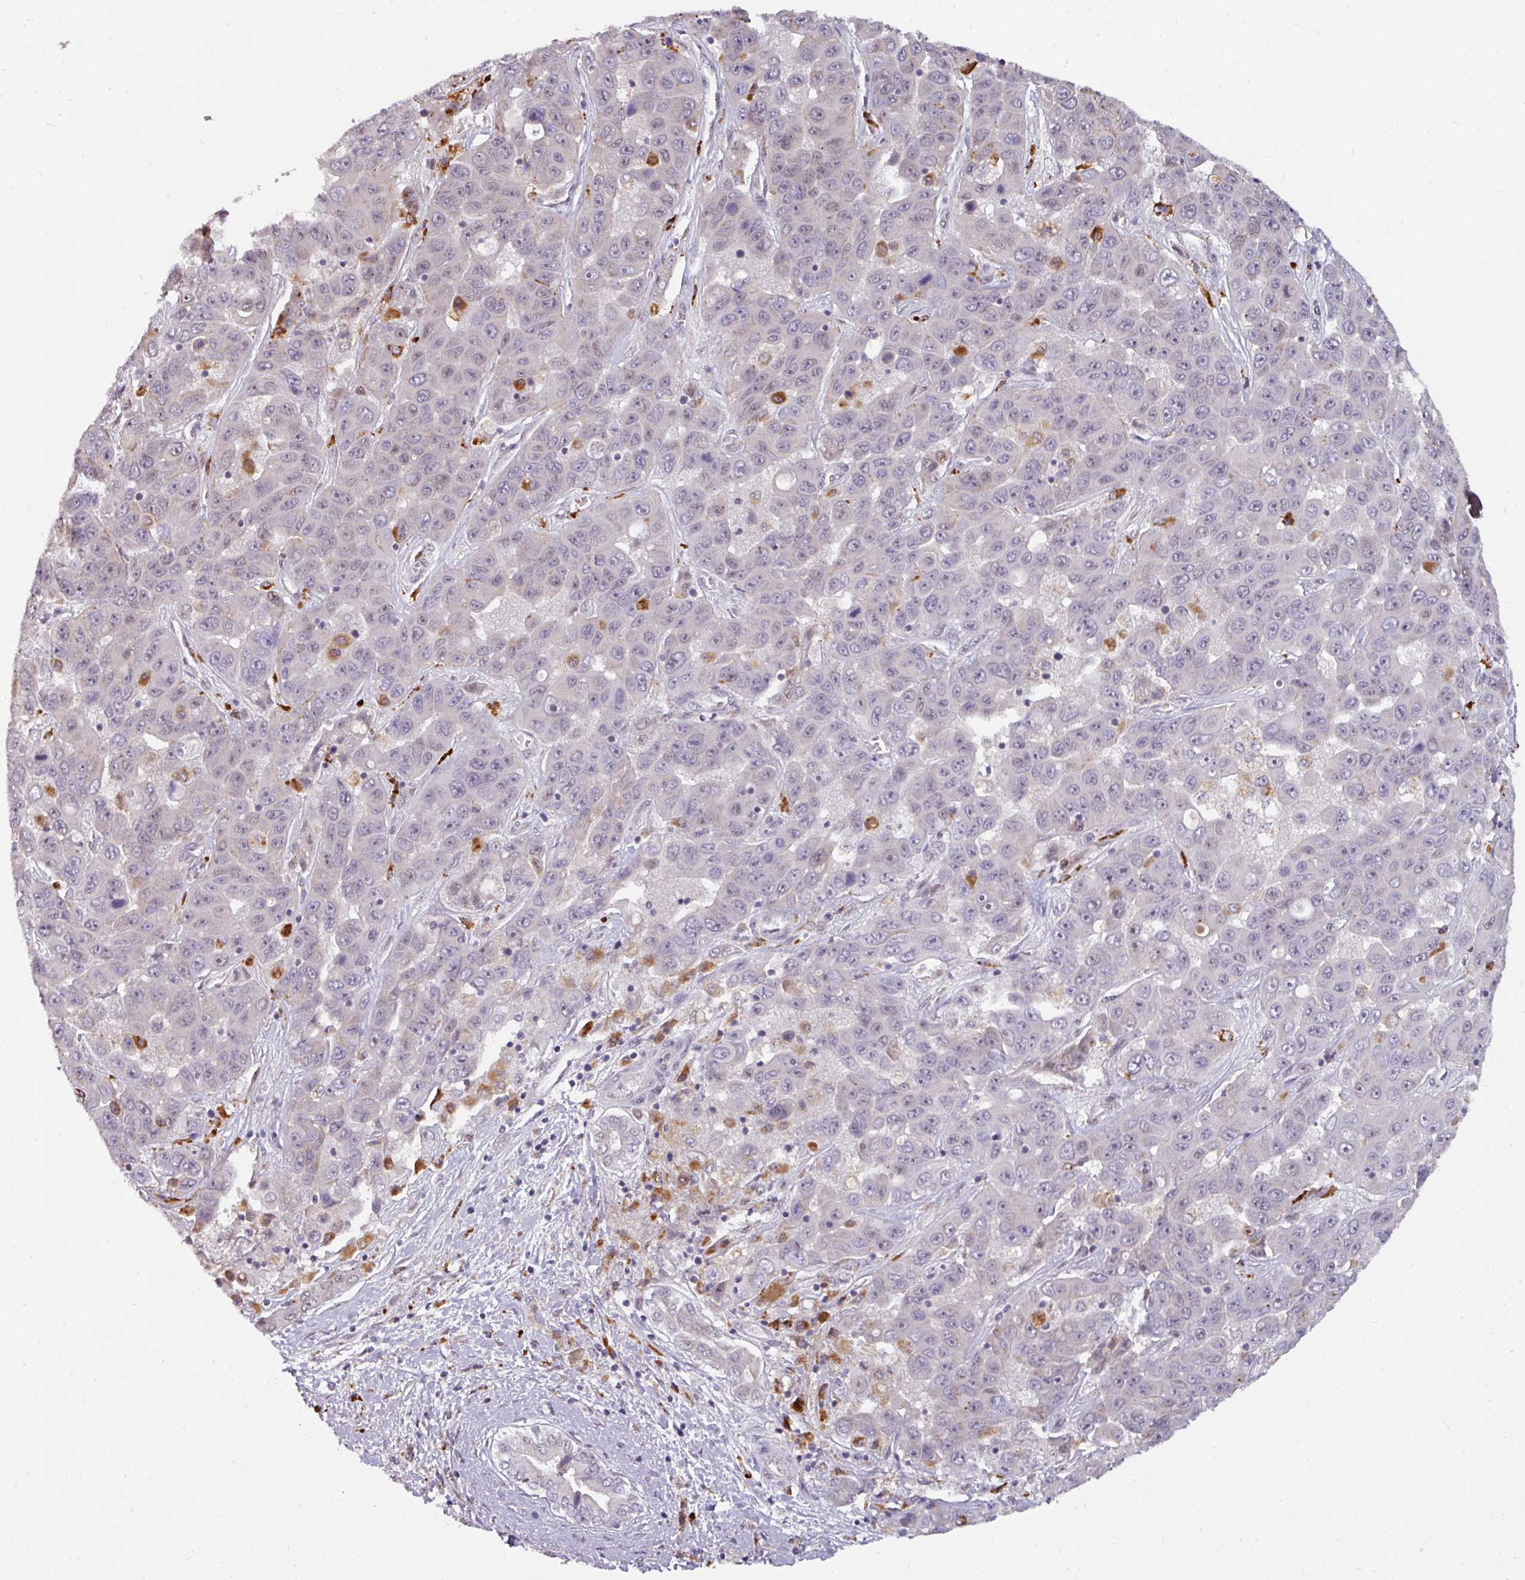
{"staining": {"intensity": "negative", "quantity": "none", "location": "none"}, "tissue": "liver cancer", "cell_type": "Tumor cells", "image_type": "cancer", "snomed": [{"axis": "morphology", "description": "Cholangiocarcinoma"}, {"axis": "topography", "description": "Liver"}], "caption": "Immunohistochemical staining of cholangiocarcinoma (liver) shows no significant staining in tumor cells. (DAB immunohistochemistry (IHC), high magnification).", "gene": "SWSAP1", "patient": {"sex": "female", "age": 52}}